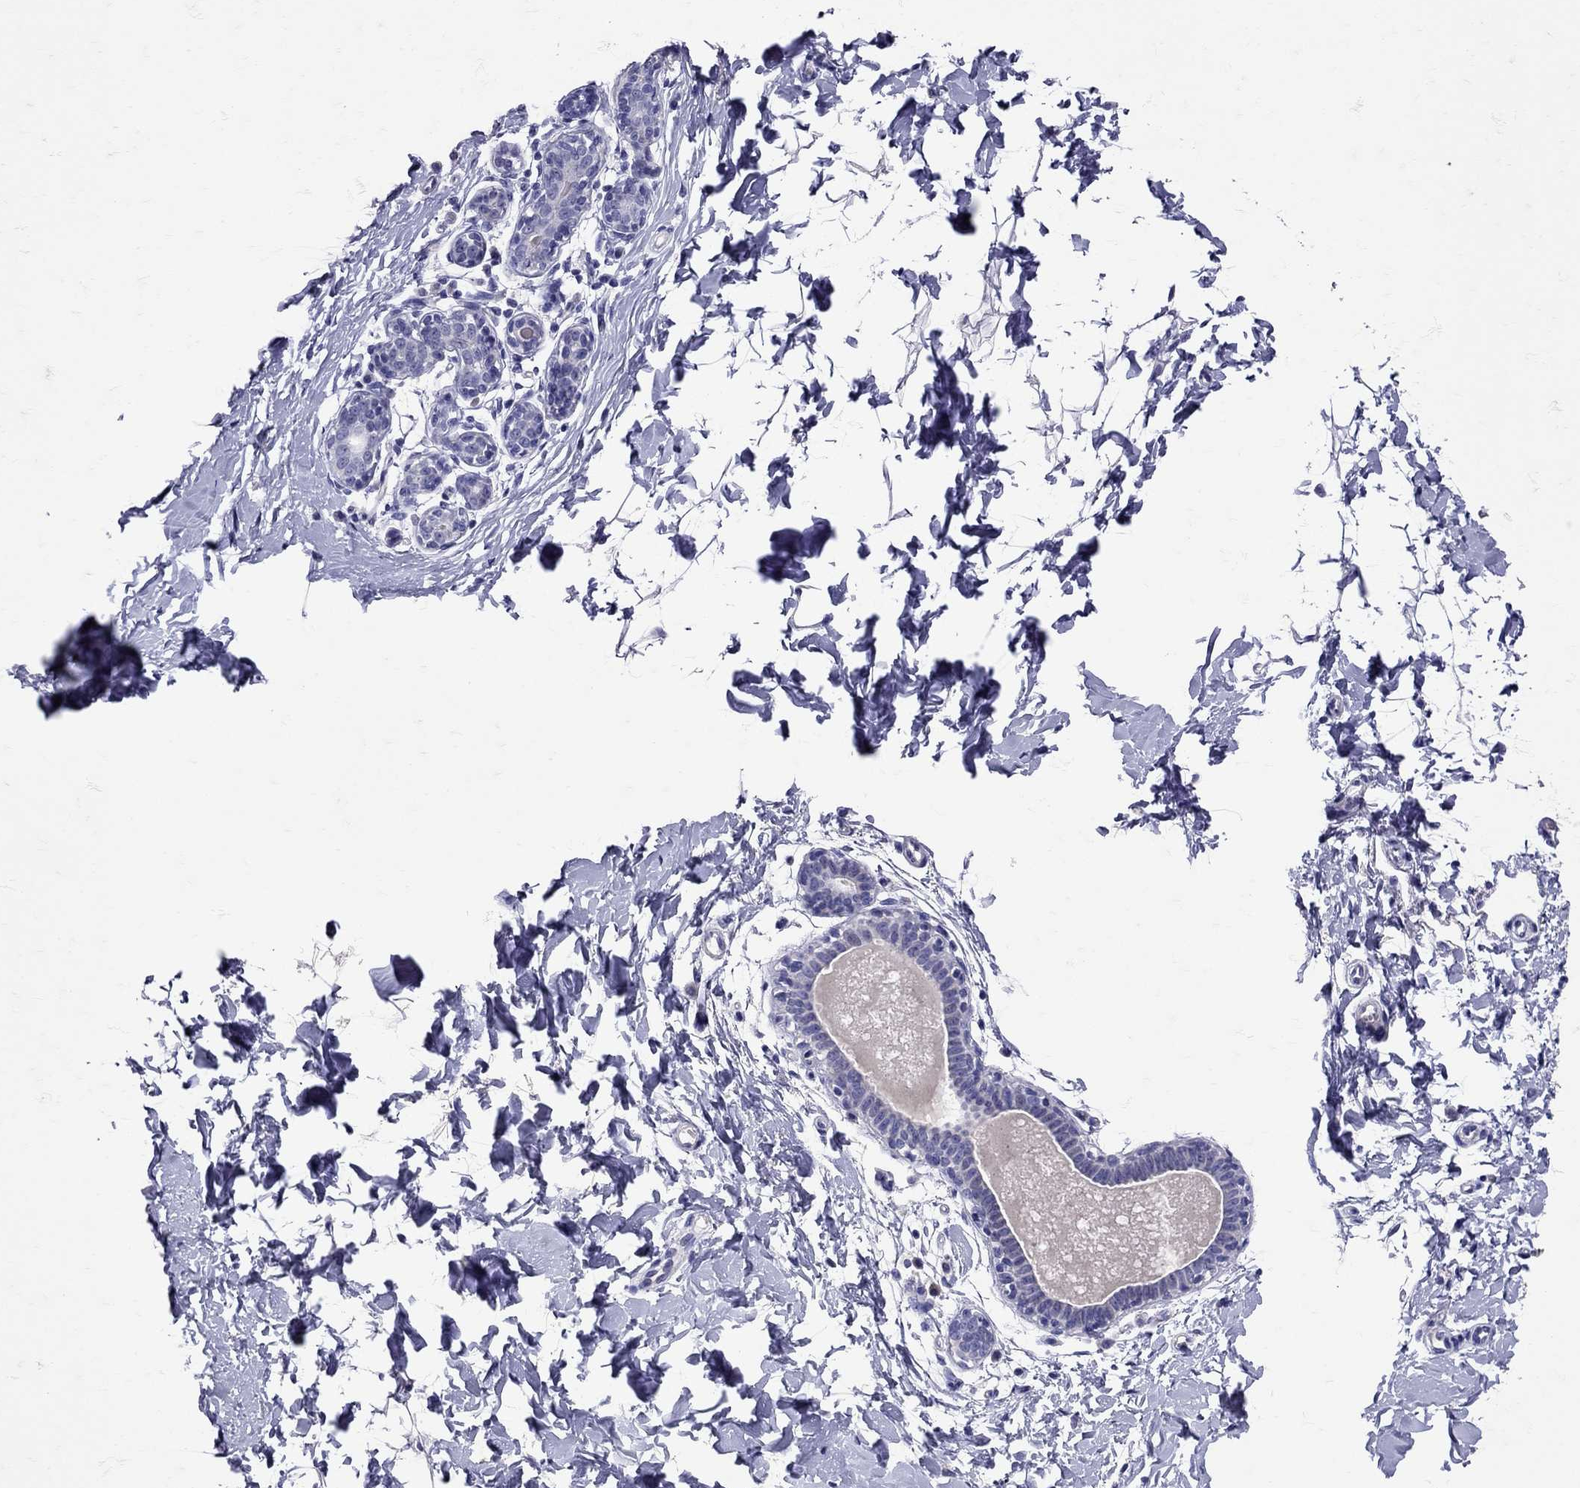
{"staining": {"intensity": "negative", "quantity": "none", "location": "none"}, "tissue": "breast", "cell_type": "Adipocytes", "image_type": "normal", "snomed": [{"axis": "morphology", "description": "Normal tissue, NOS"}, {"axis": "topography", "description": "Breast"}], "caption": "This histopathology image is of normal breast stained with IHC to label a protein in brown with the nuclei are counter-stained blue. There is no positivity in adipocytes.", "gene": "SST", "patient": {"sex": "female", "age": 37}}